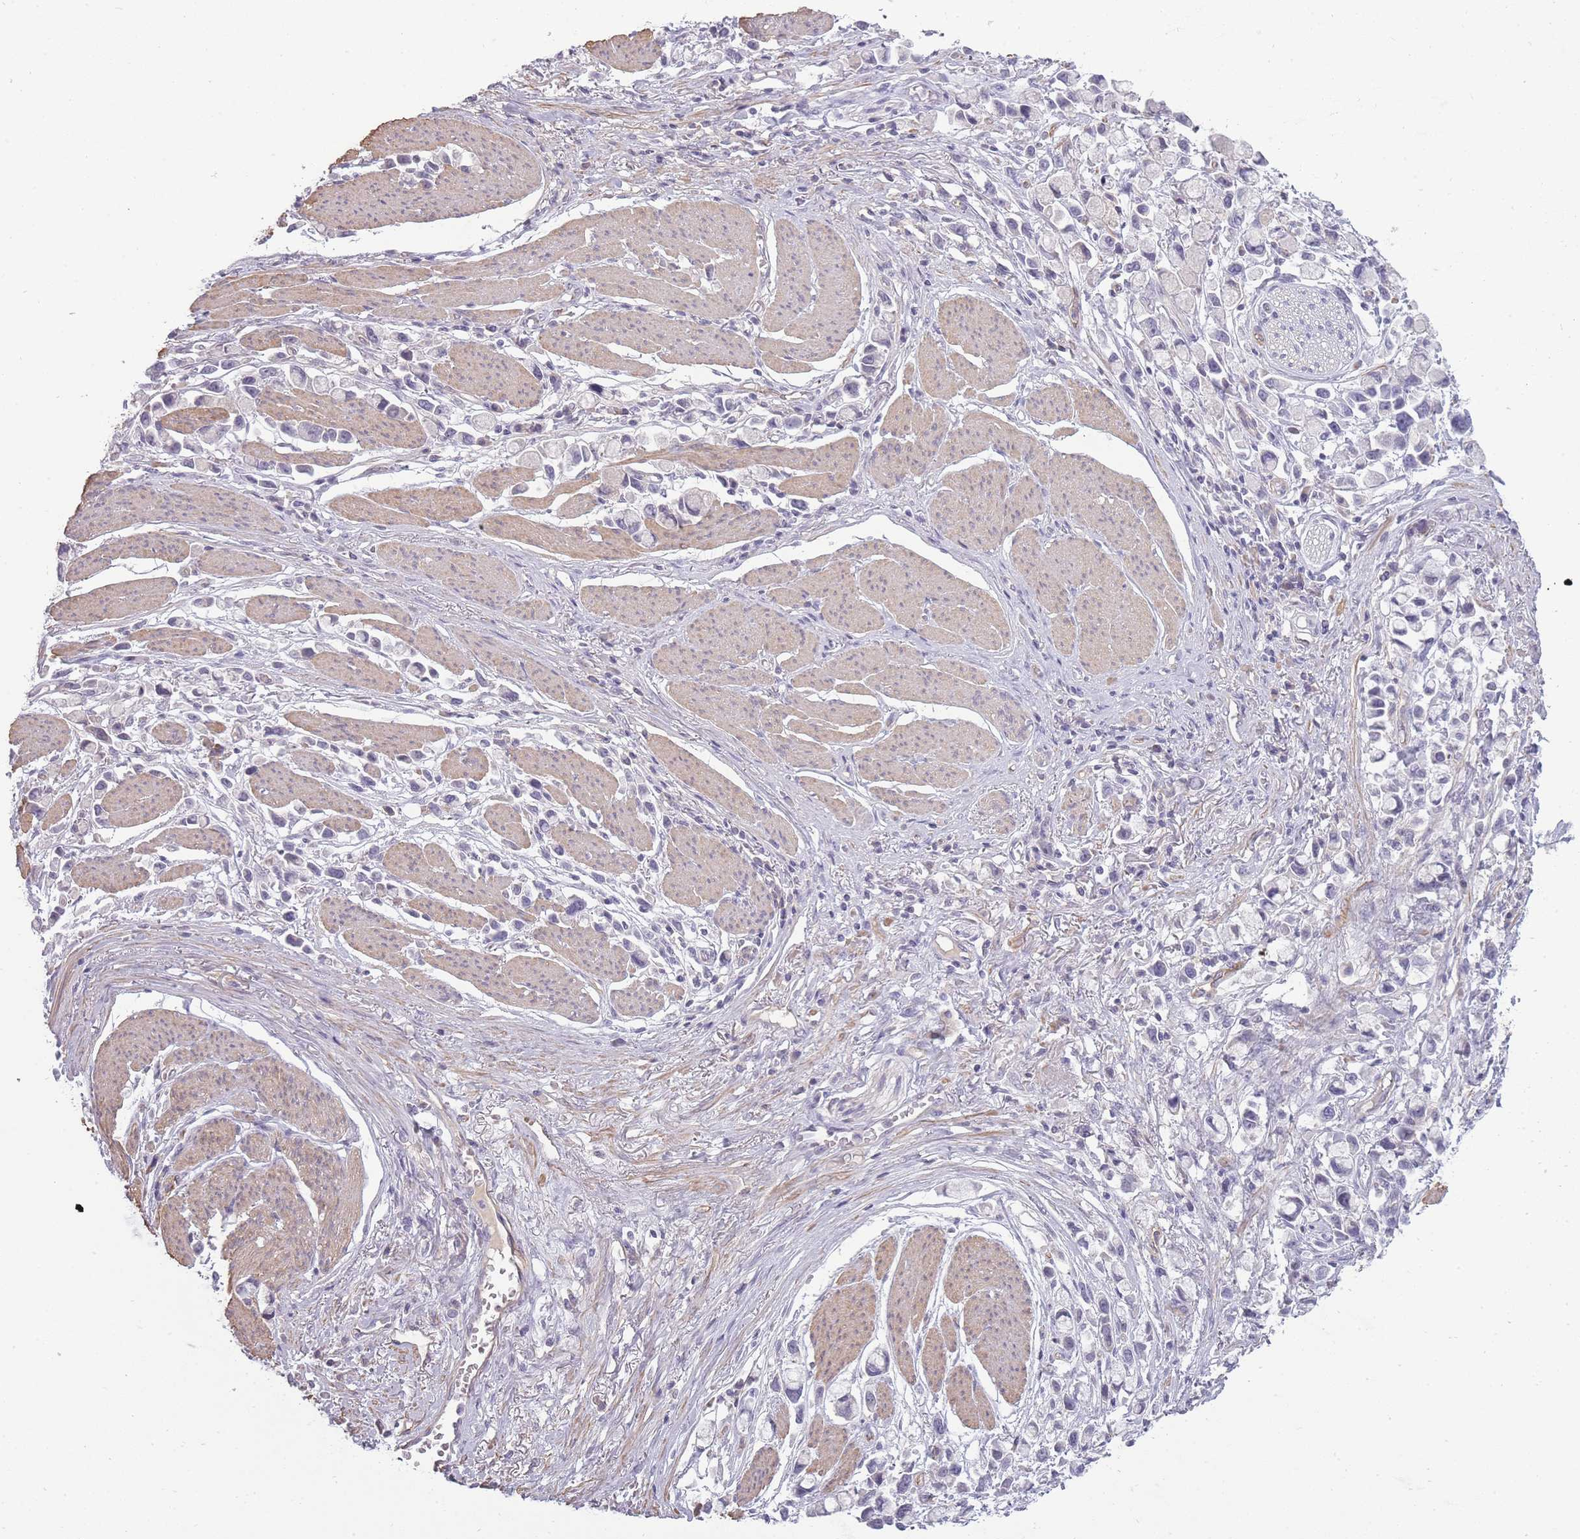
{"staining": {"intensity": "negative", "quantity": "none", "location": "none"}, "tissue": "stomach cancer", "cell_type": "Tumor cells", "image_type": "cancer", "snomed": [{"axis": "morphology", "description": "Adenocarcinoma, NOS"}, {"axis": "topography", "description": "Stomach"}], "caption": "Immunohistochemical staining of stomach cancer (adenocarcinoma) demonstrates no significant positivity in tumor cells.", "gene": "SLC8A2", "patient": {"sex": "female", "age": 81}}